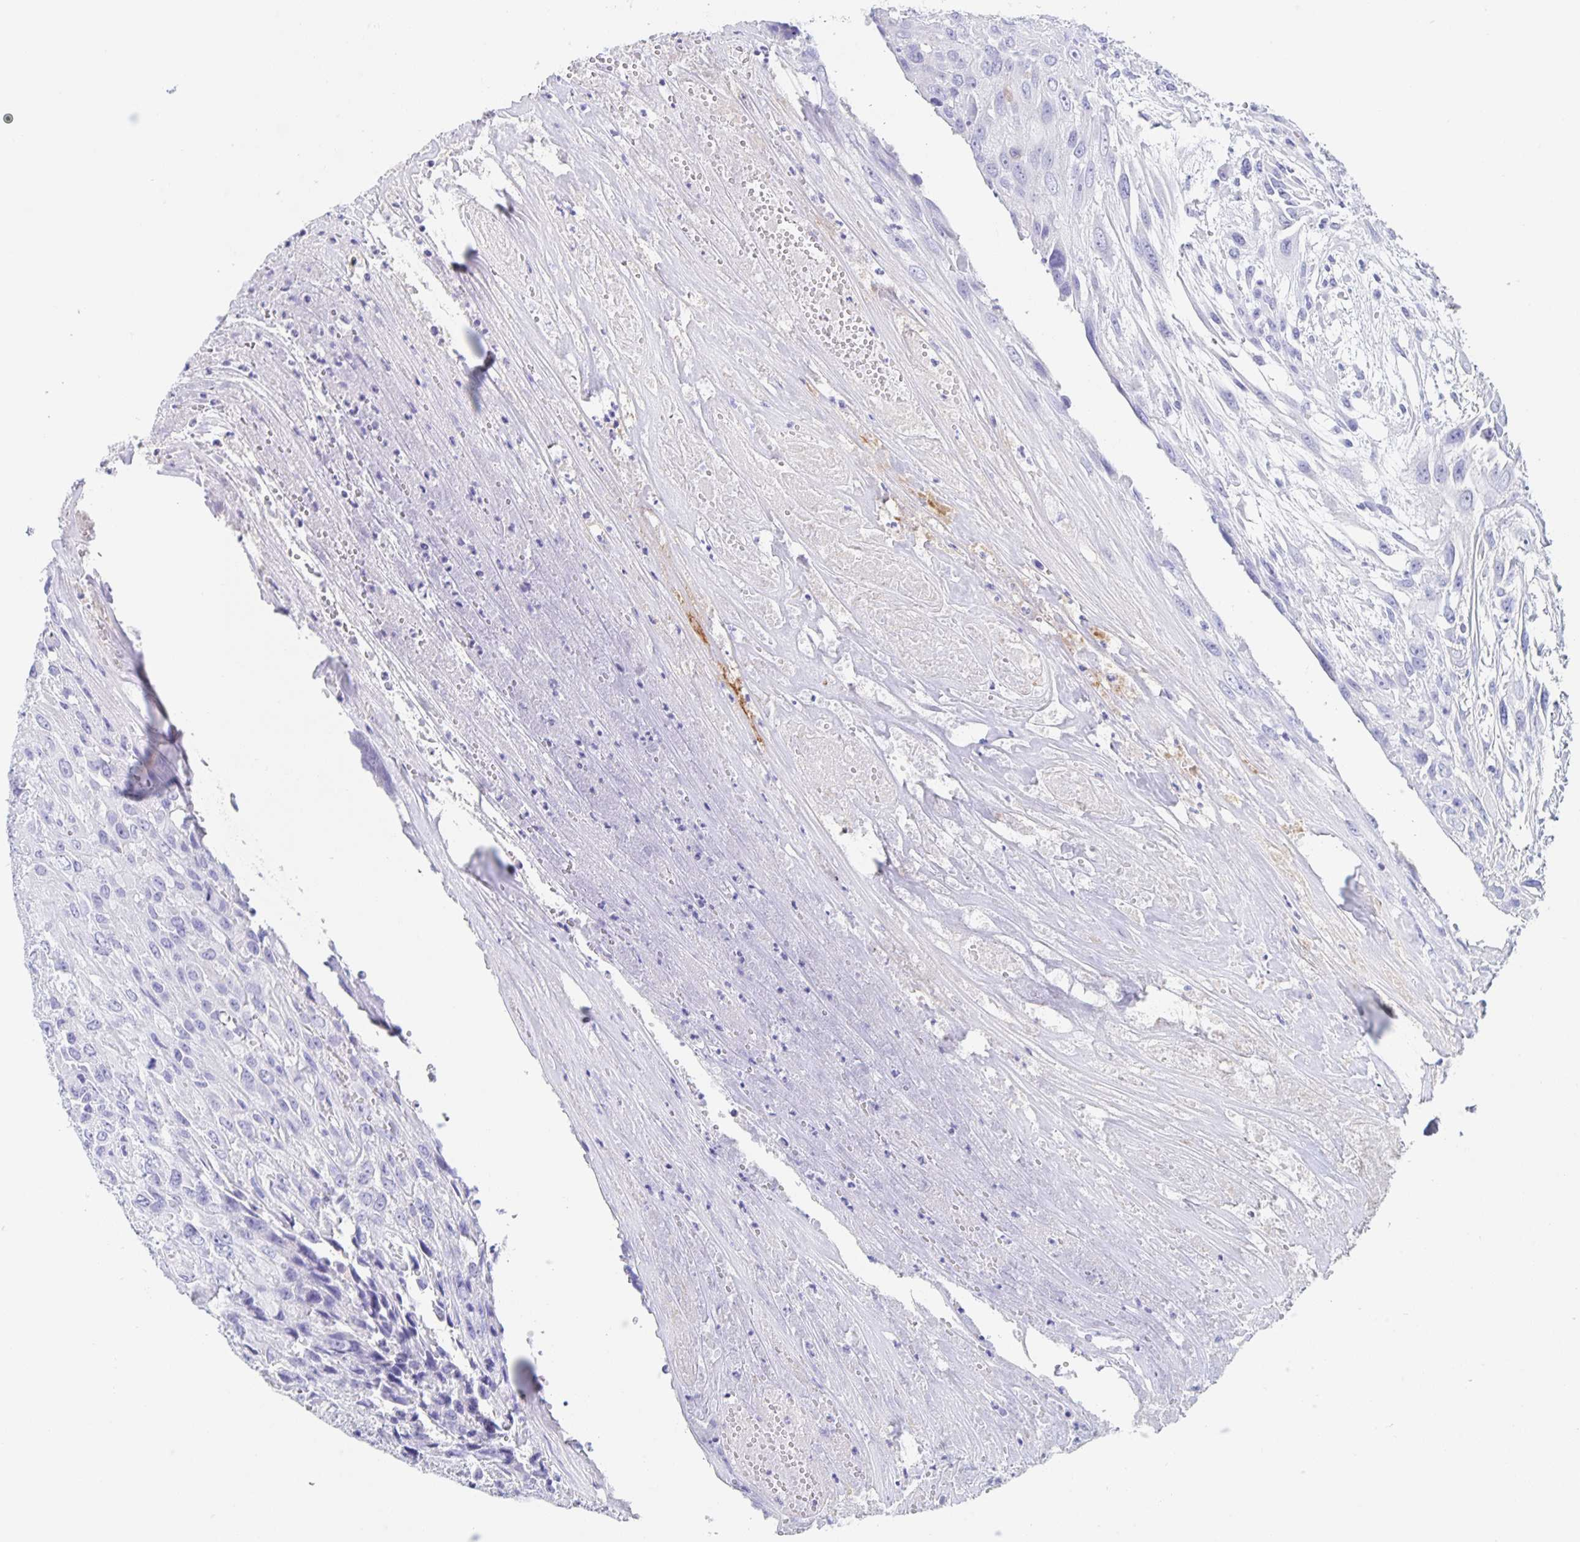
{"staining": {"intensity": "negative", "quantity": "none", "location": "none"}, "tissue": "urothelial cancer", "cell_type": "Tumor cells", "image_type": "cancer", "snomed": [{"axis": "morphology", "description": "Urothelial carcinoma, High grade"}, {"axis": "topography", "description": "Urinary bladder"}], "caption": "High-grade urothelial carcinoma was stained to show a protein in brown. There is no significant staining in tumor cells.", "gene": "DMBT1", "patient": {"sex": "male", "age": 67}}